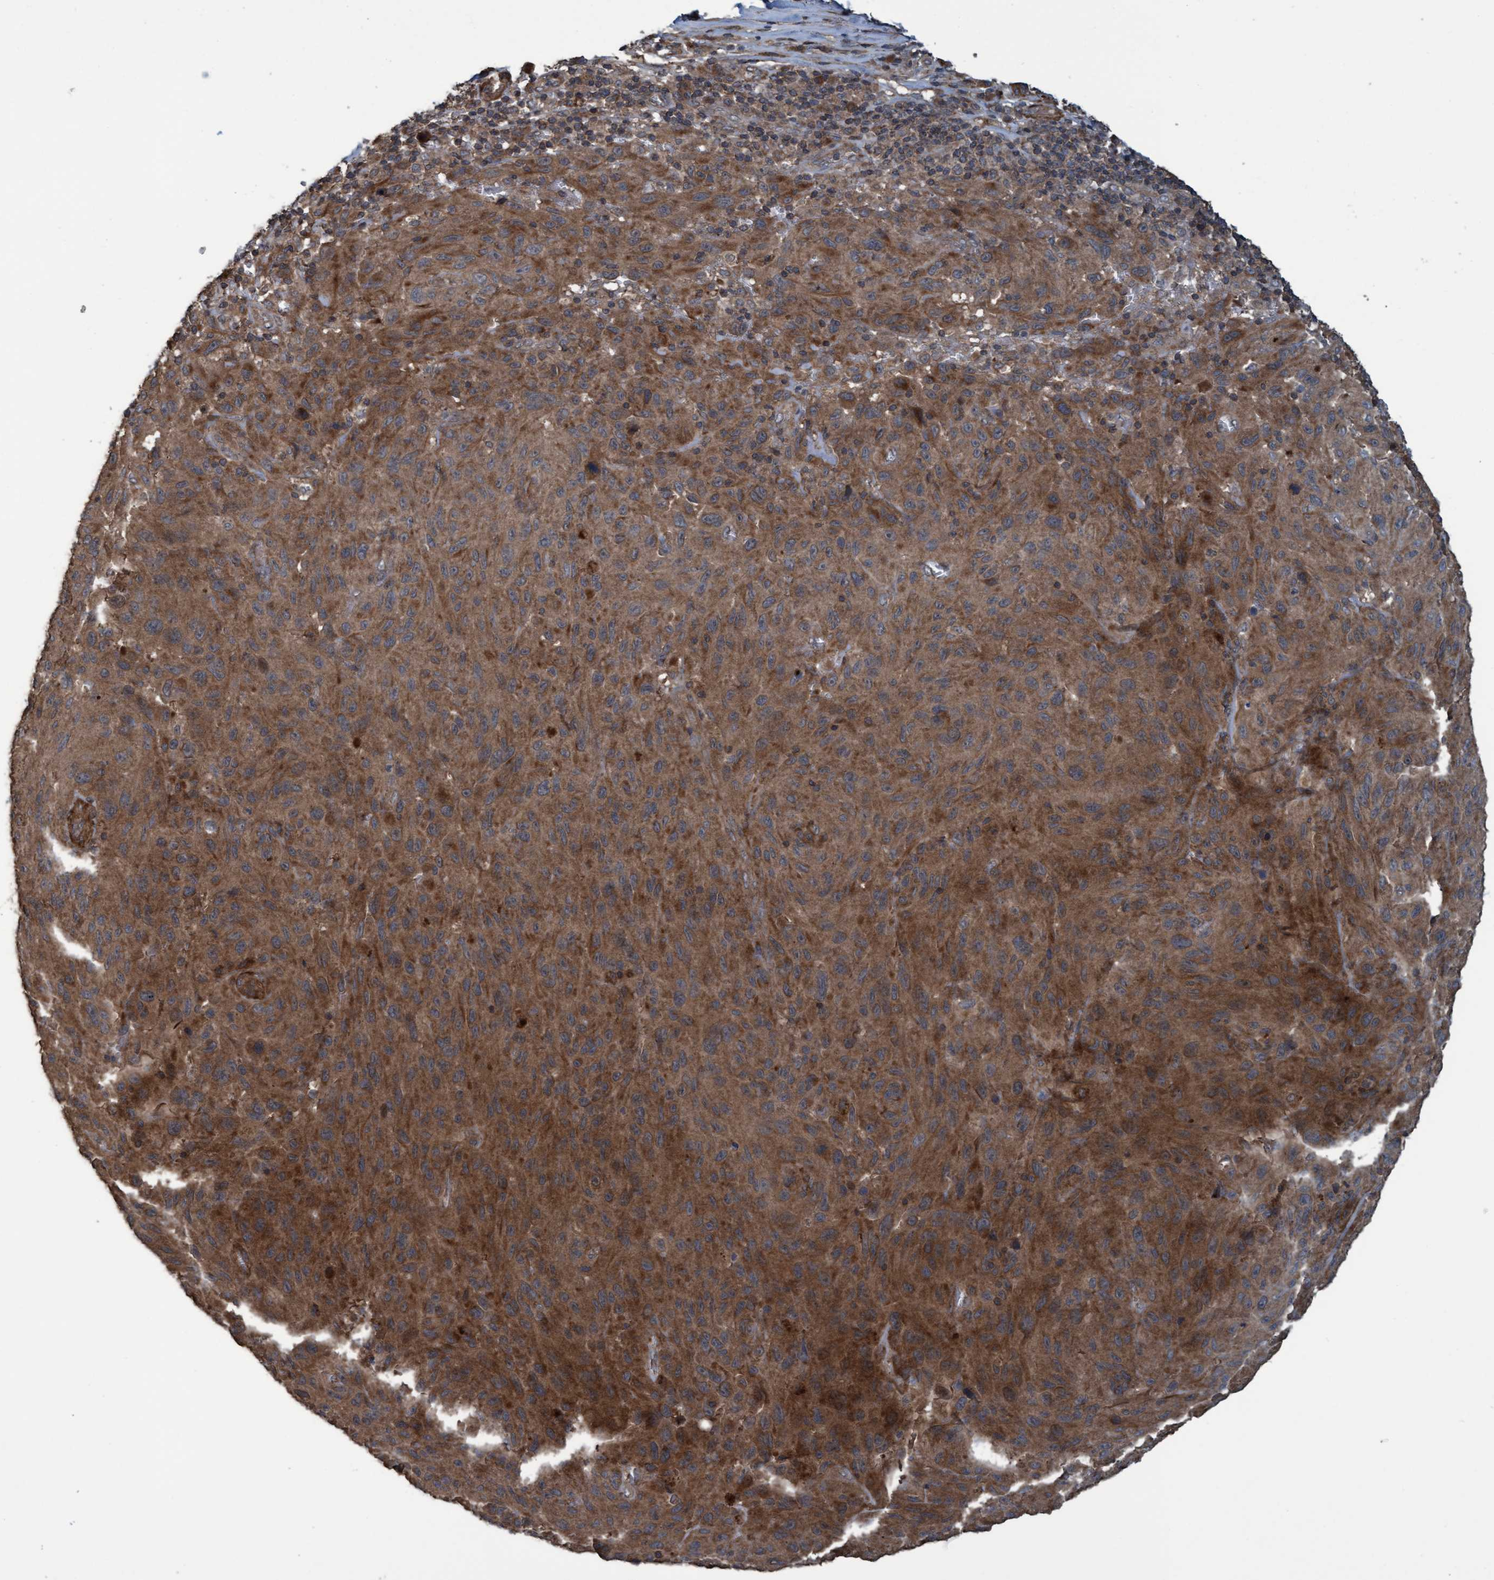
{"staining": {"intensity": "moderate", "quantity": ">75%", "location": "cytoplasmic/membranous"}, "tissue": "melanoma", "cell_type": "Tumor cells", "image_type": "cancer", "snomed": [{"axis": "morphology", "description": "Malignant melanoma, NOS"}, {"axis": "topography", "description": "Skin"}], "caption": "Tumor cells demonstrate moderate cytoplasmic/membranous positivity in approximately >75% of cells in malignant melanoma.", "gene": "GGT6", "patient": {"sex": "male", "age": 66}}